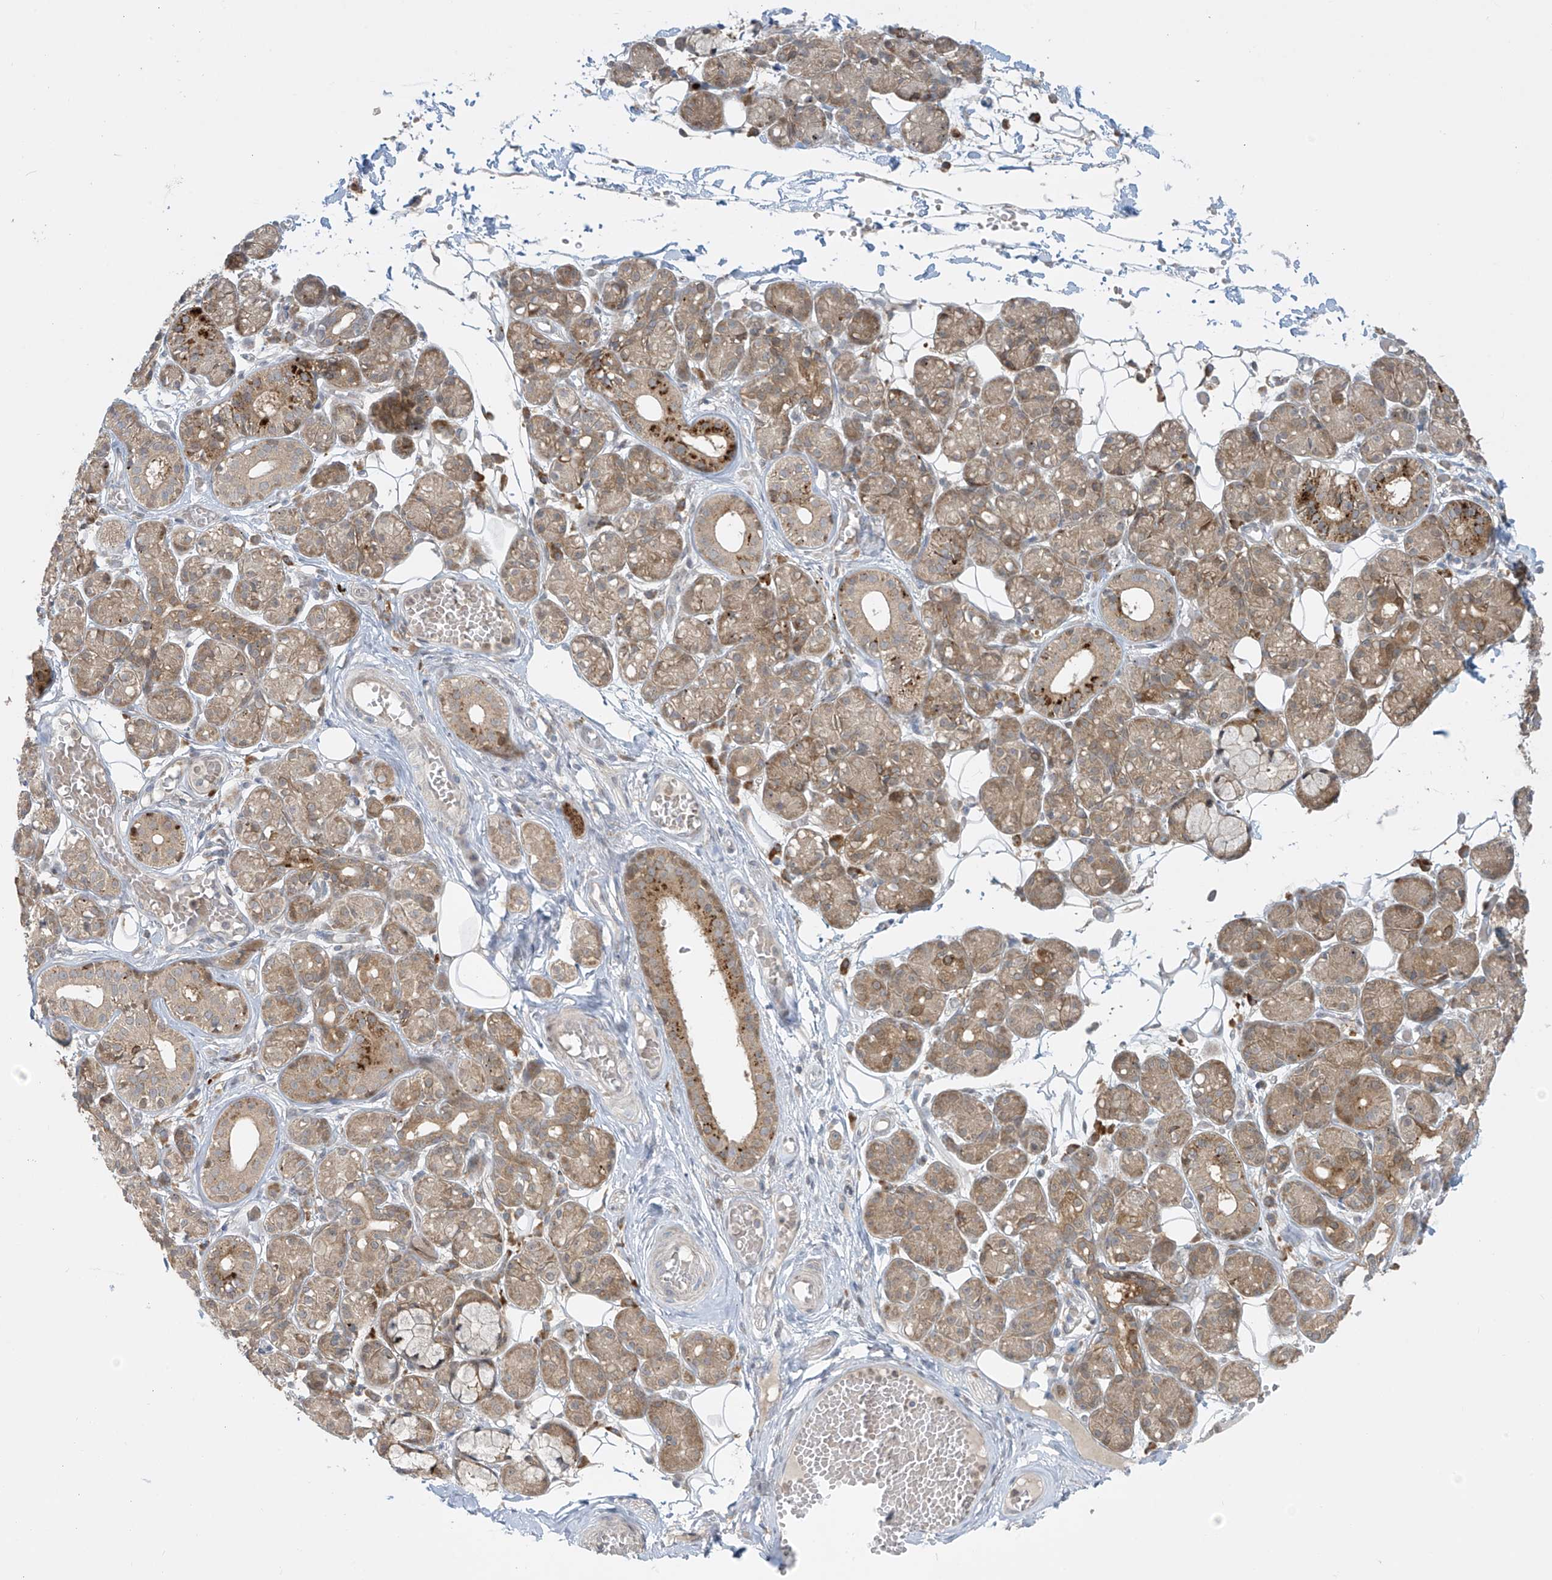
{"staining": {"intensity": "moderate", "quantity": "25%-75%", "location": "cytoplasmic/membranous"}, "tissue": "salivary gland", "cell_type": "Glandular cells", "image_type": "normal", "snomed": [{"axis": "morphology", "description": "Normal tissue, NOS"}, {"axis": "topography", "description": "Salivary gland"}], "caption": "Immunohistochemical staining of normal human salivary gland displays 25%-75% levels of moderate cytoplasmic/membranous protein expression in approximately 25%-75% of glandular cells.", "gene": "PPAT", "patient": {"sex": "male", "age": 63}}